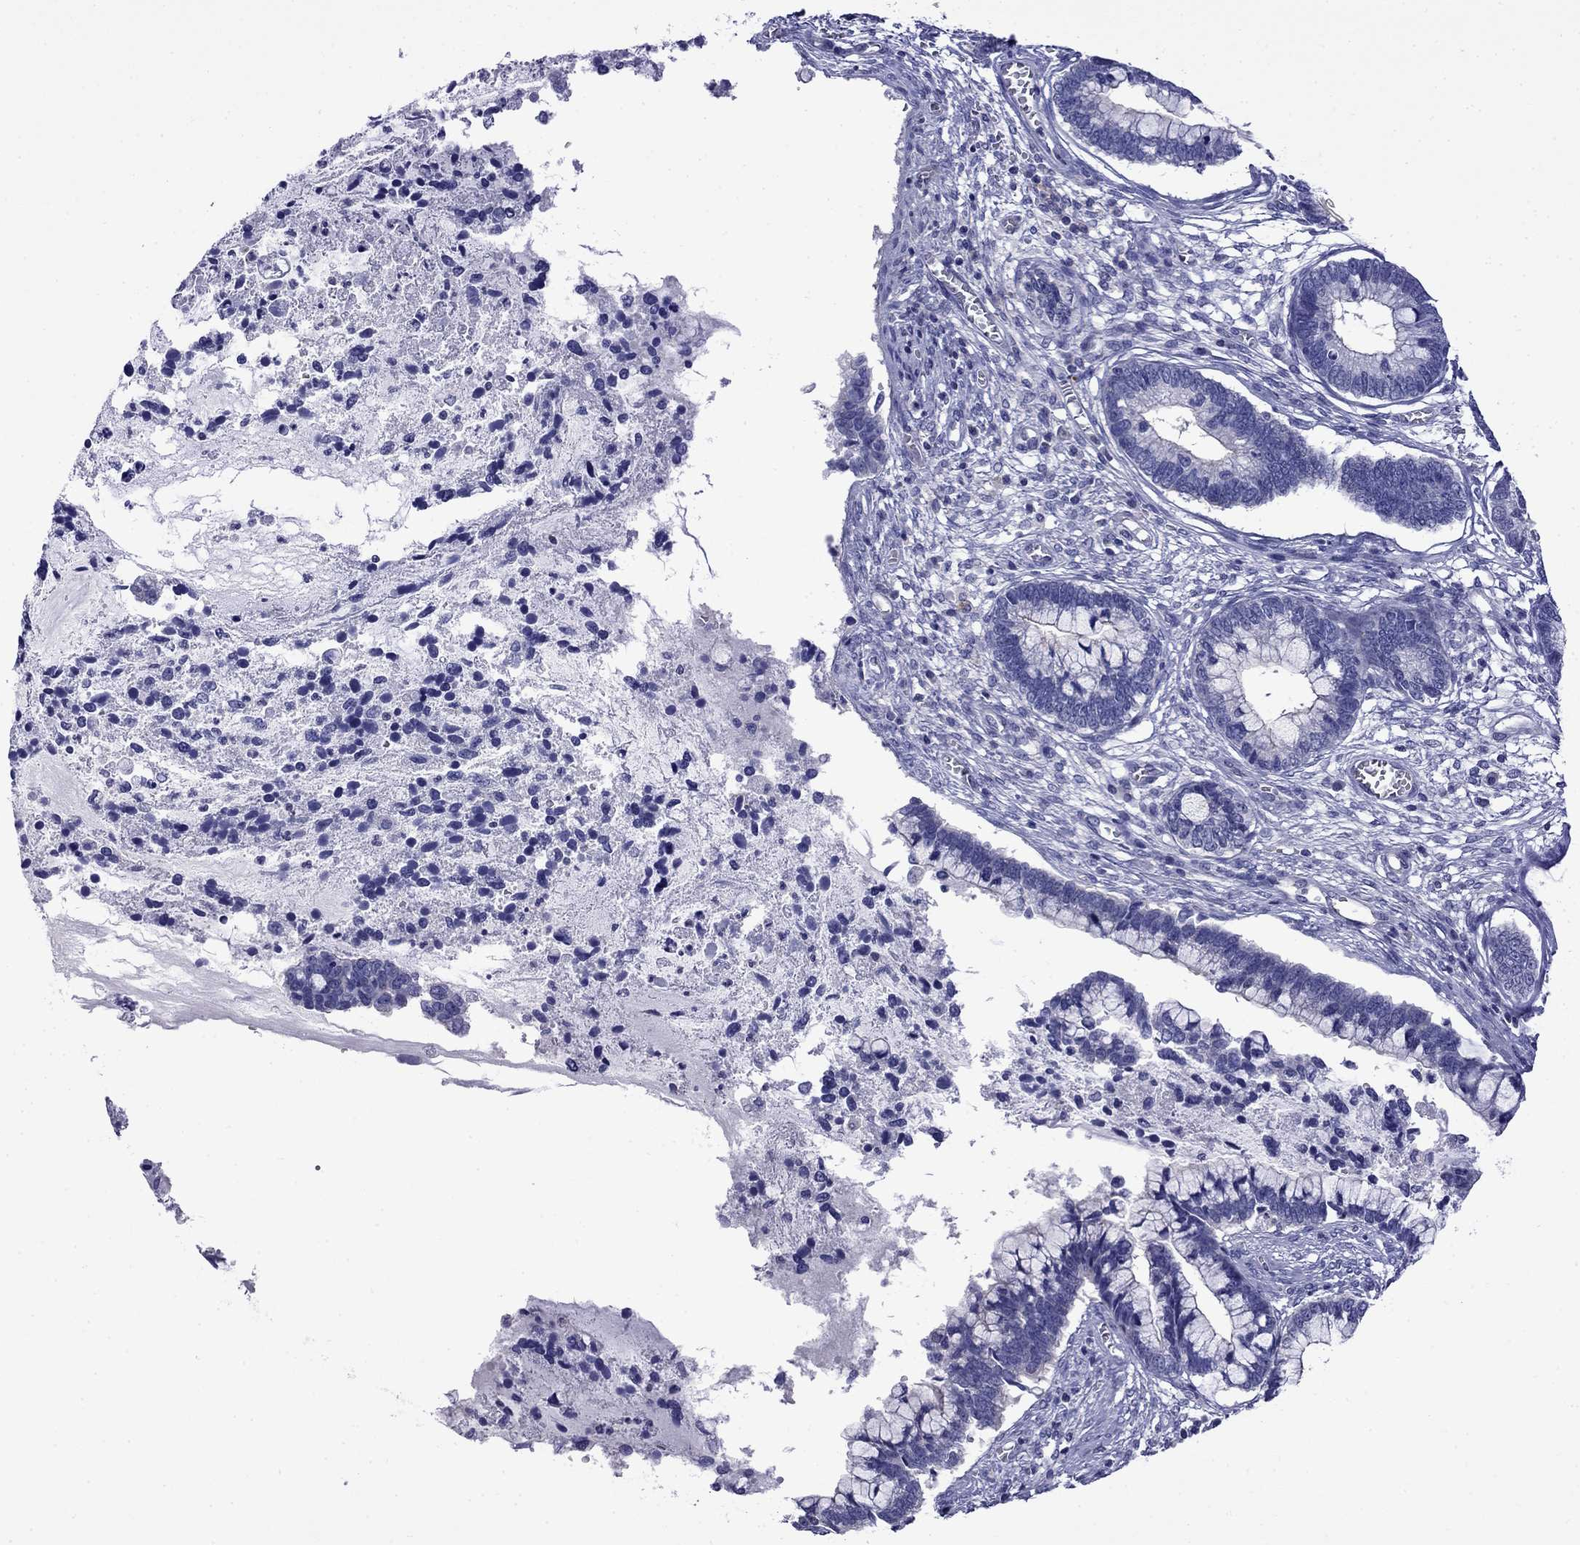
{"staining": {"intensity": "negative", "quantity": "none", "location": "none"}, "tissue": "cervical cancer", "cell_type": "Tumor cells", "image_type": "cancer", "snomed": [{"axis": "morphology", "description": "Adenocarcinoma, NOS"}, {"axis": "topography", "description": "Cervix"}], "caption": "Cervical adenocarcinoma stained for a protein using immunohistochemistry displays no expression tumor cells.", "gene": "PRR18", "patient": {"sex": "female", "age": 44}}